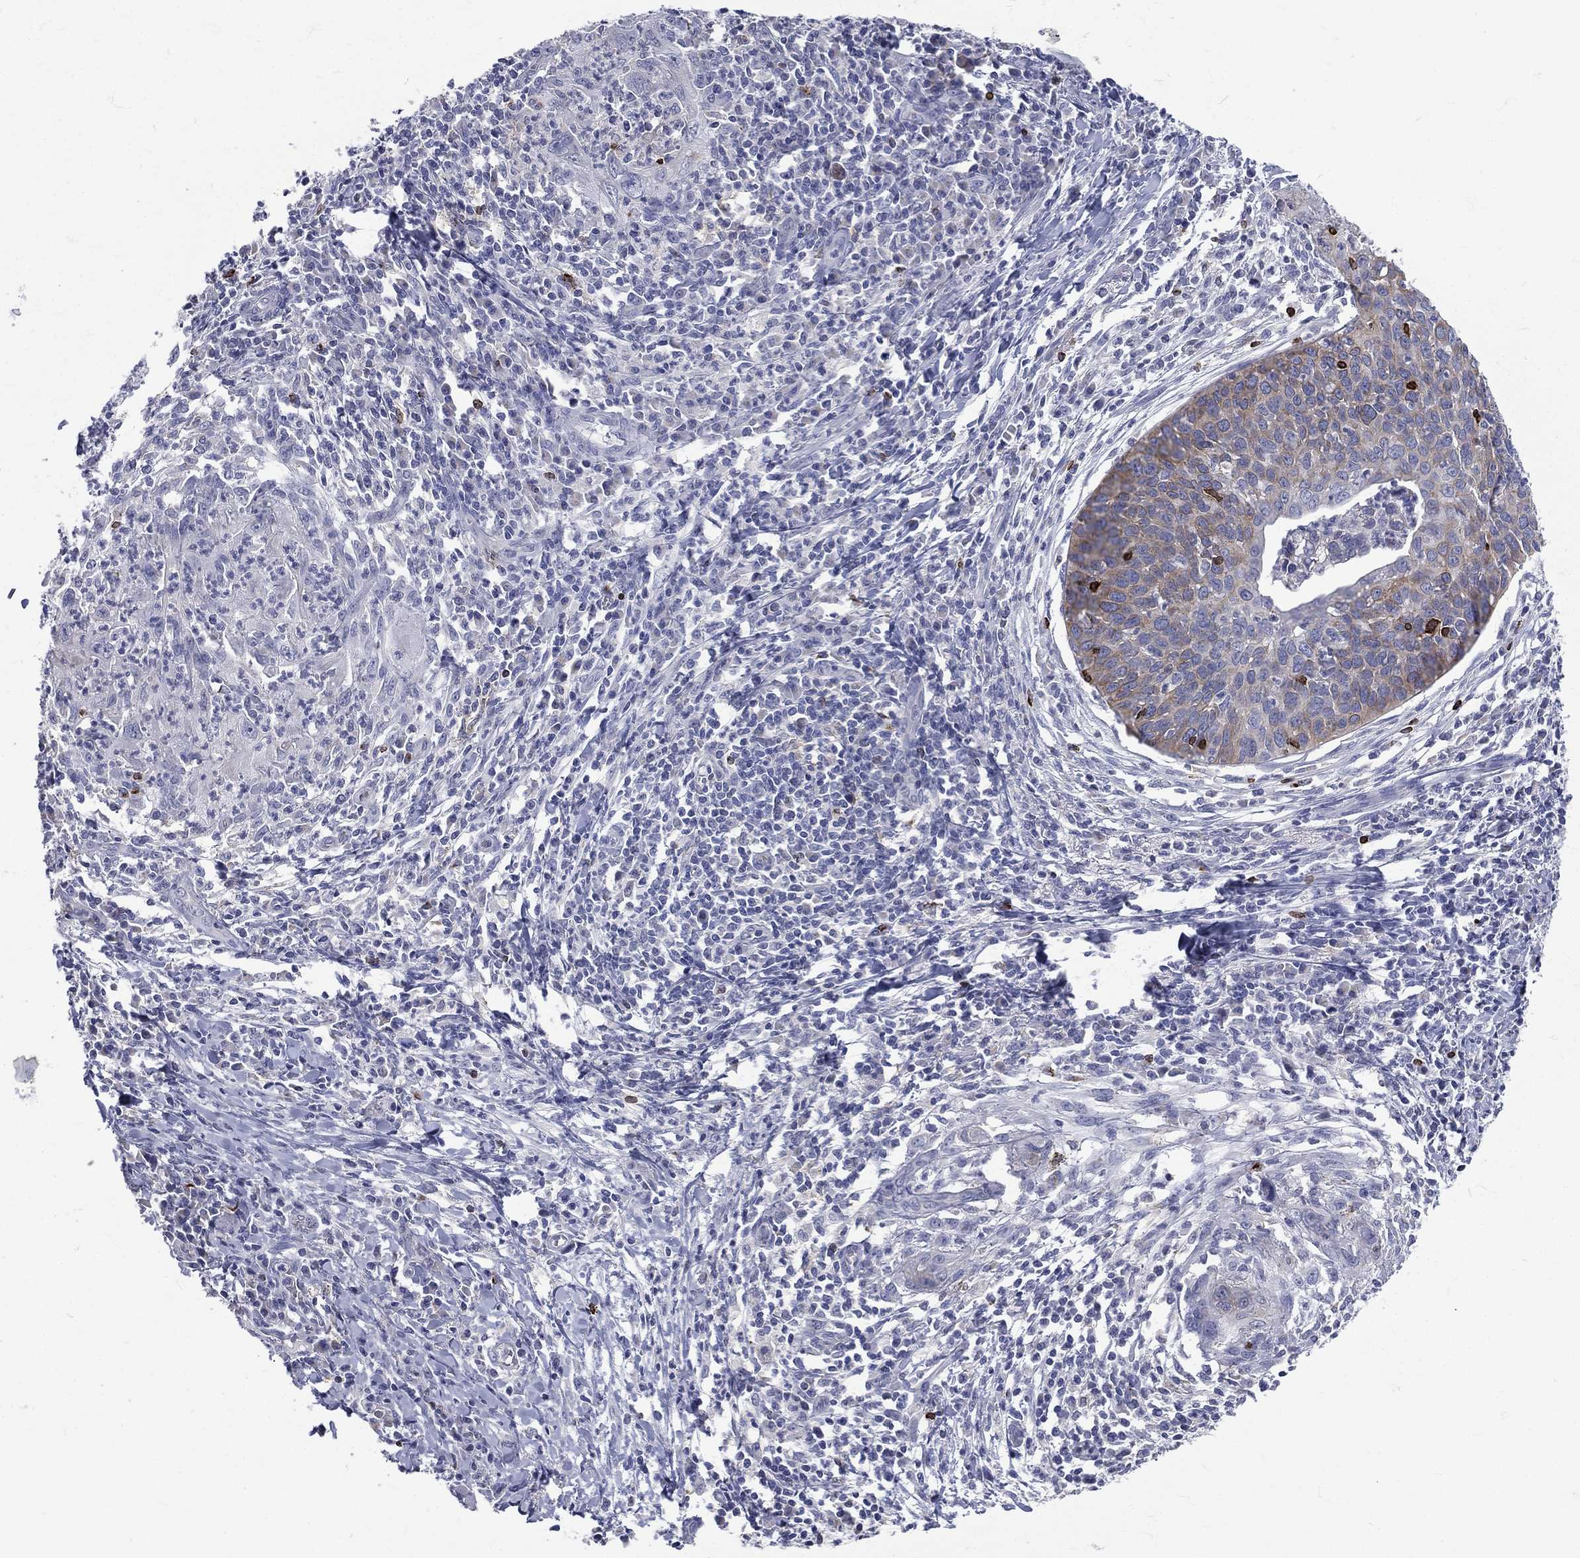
{"staining": {"intensity": "weak", "quantity": "<25%", "location": "cytoplasmic/membranous"}, "tissue": "cervical cancer", "cell_type": "Tumor cells", "image_type": "cancer", "snomed": [{"axis": "morphology", "description": "Squamous cell carcinoma, NOS"}, {"axis": "topography", "description": "Cervix"}], "caption": "A photomicrograph of human cervical cancer is negative for staining in tumor cells.", "gene": "CTSW", "patient": {"sex": "female", "age": 26}}